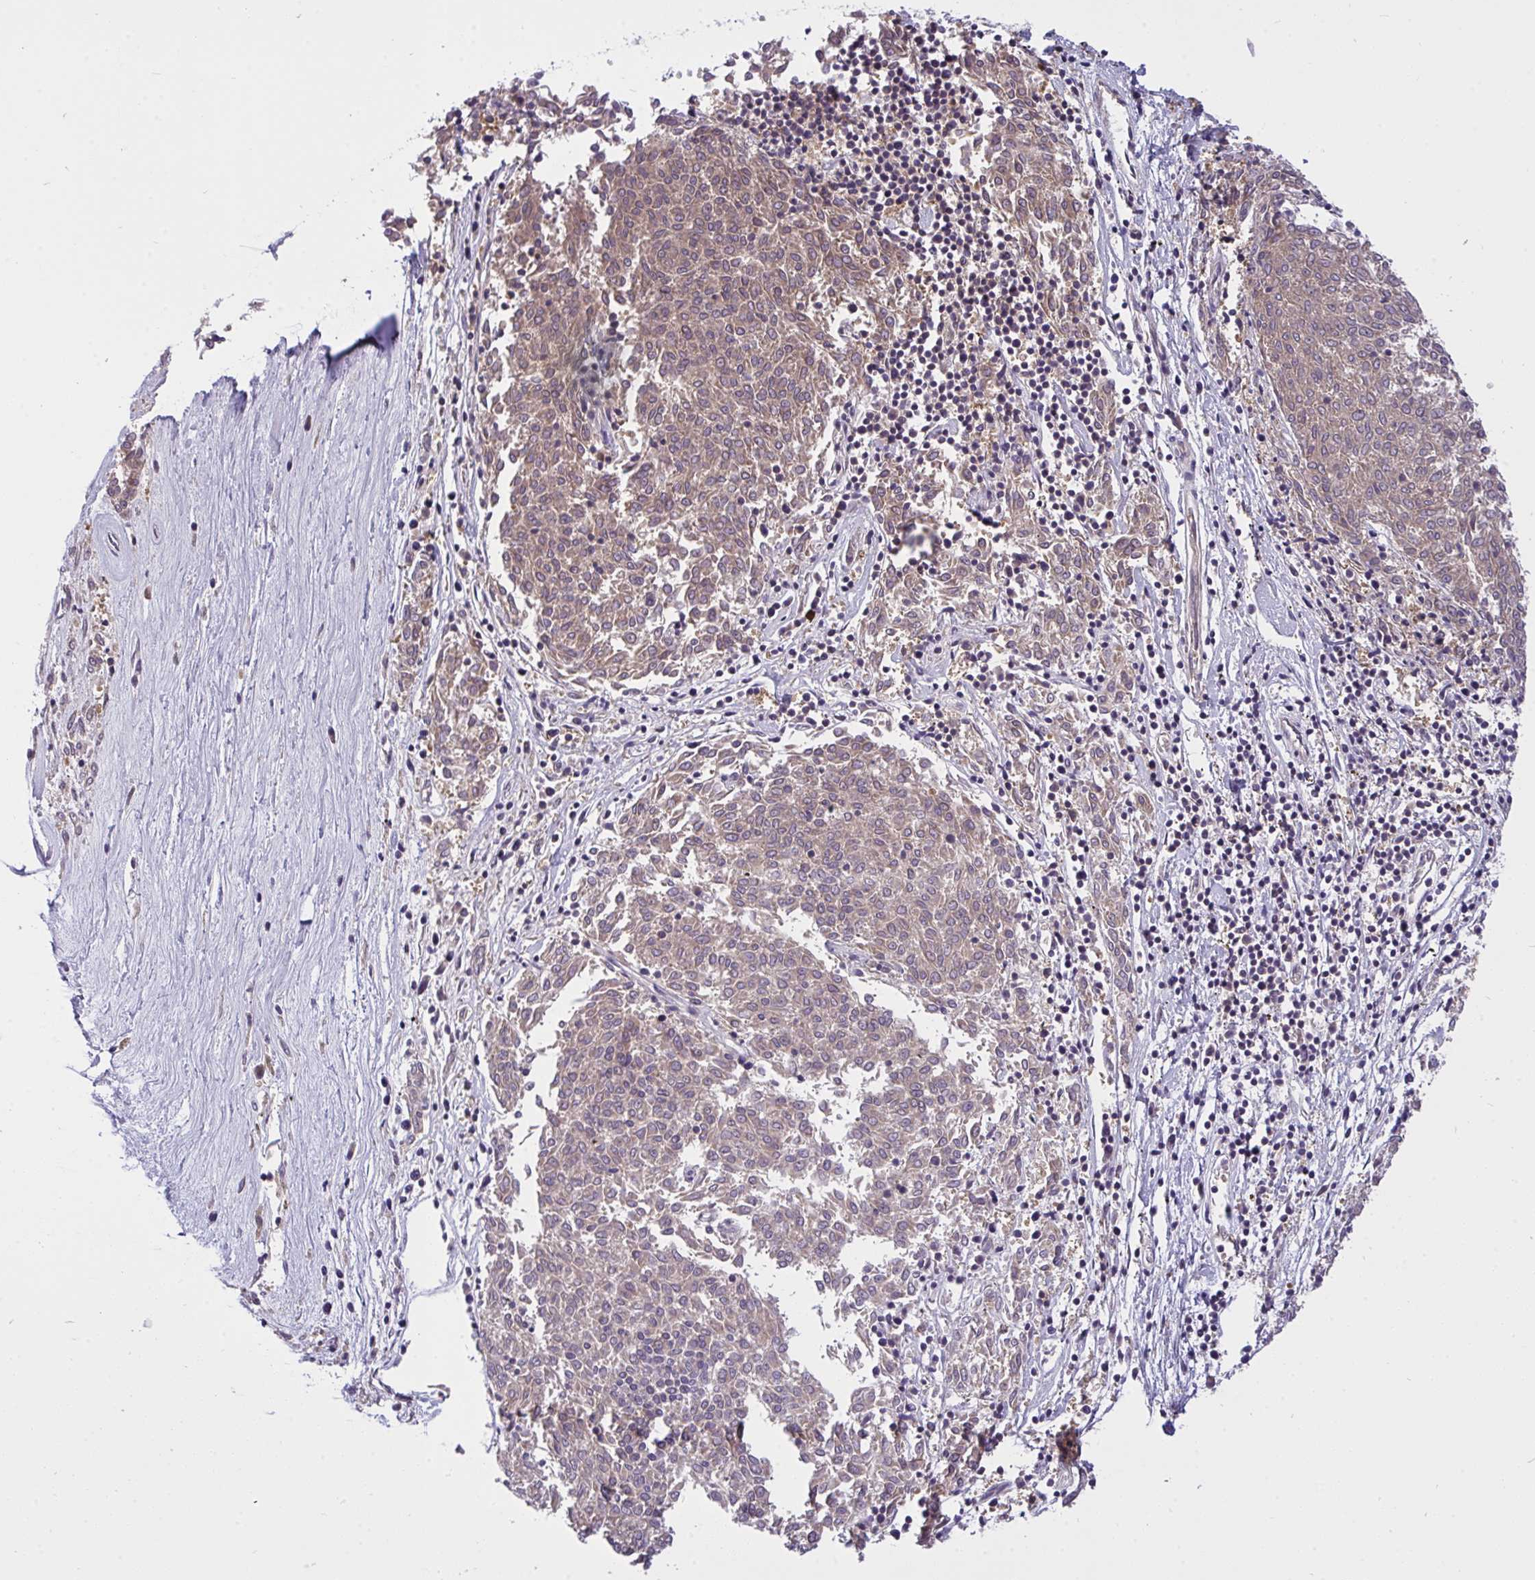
{"staining": {"intensity": "weak", "quantity": ">75%", "location": "cytoplasmic/membranous"}, "tissue": "melanoma", "cell_type": "Tumor cells", "image_type": "cancer", "snomed": [{"axis": "morphology", "description": "Malignant melanoma, NOS"}, {"axis": "topography", "description": "Skin"}], "caption": "Melanoma stained with a protein marker exhibits weak staining in tumor cells.", "gene": "C19orf54", "patient": {"sex": "female", "age": 72}}